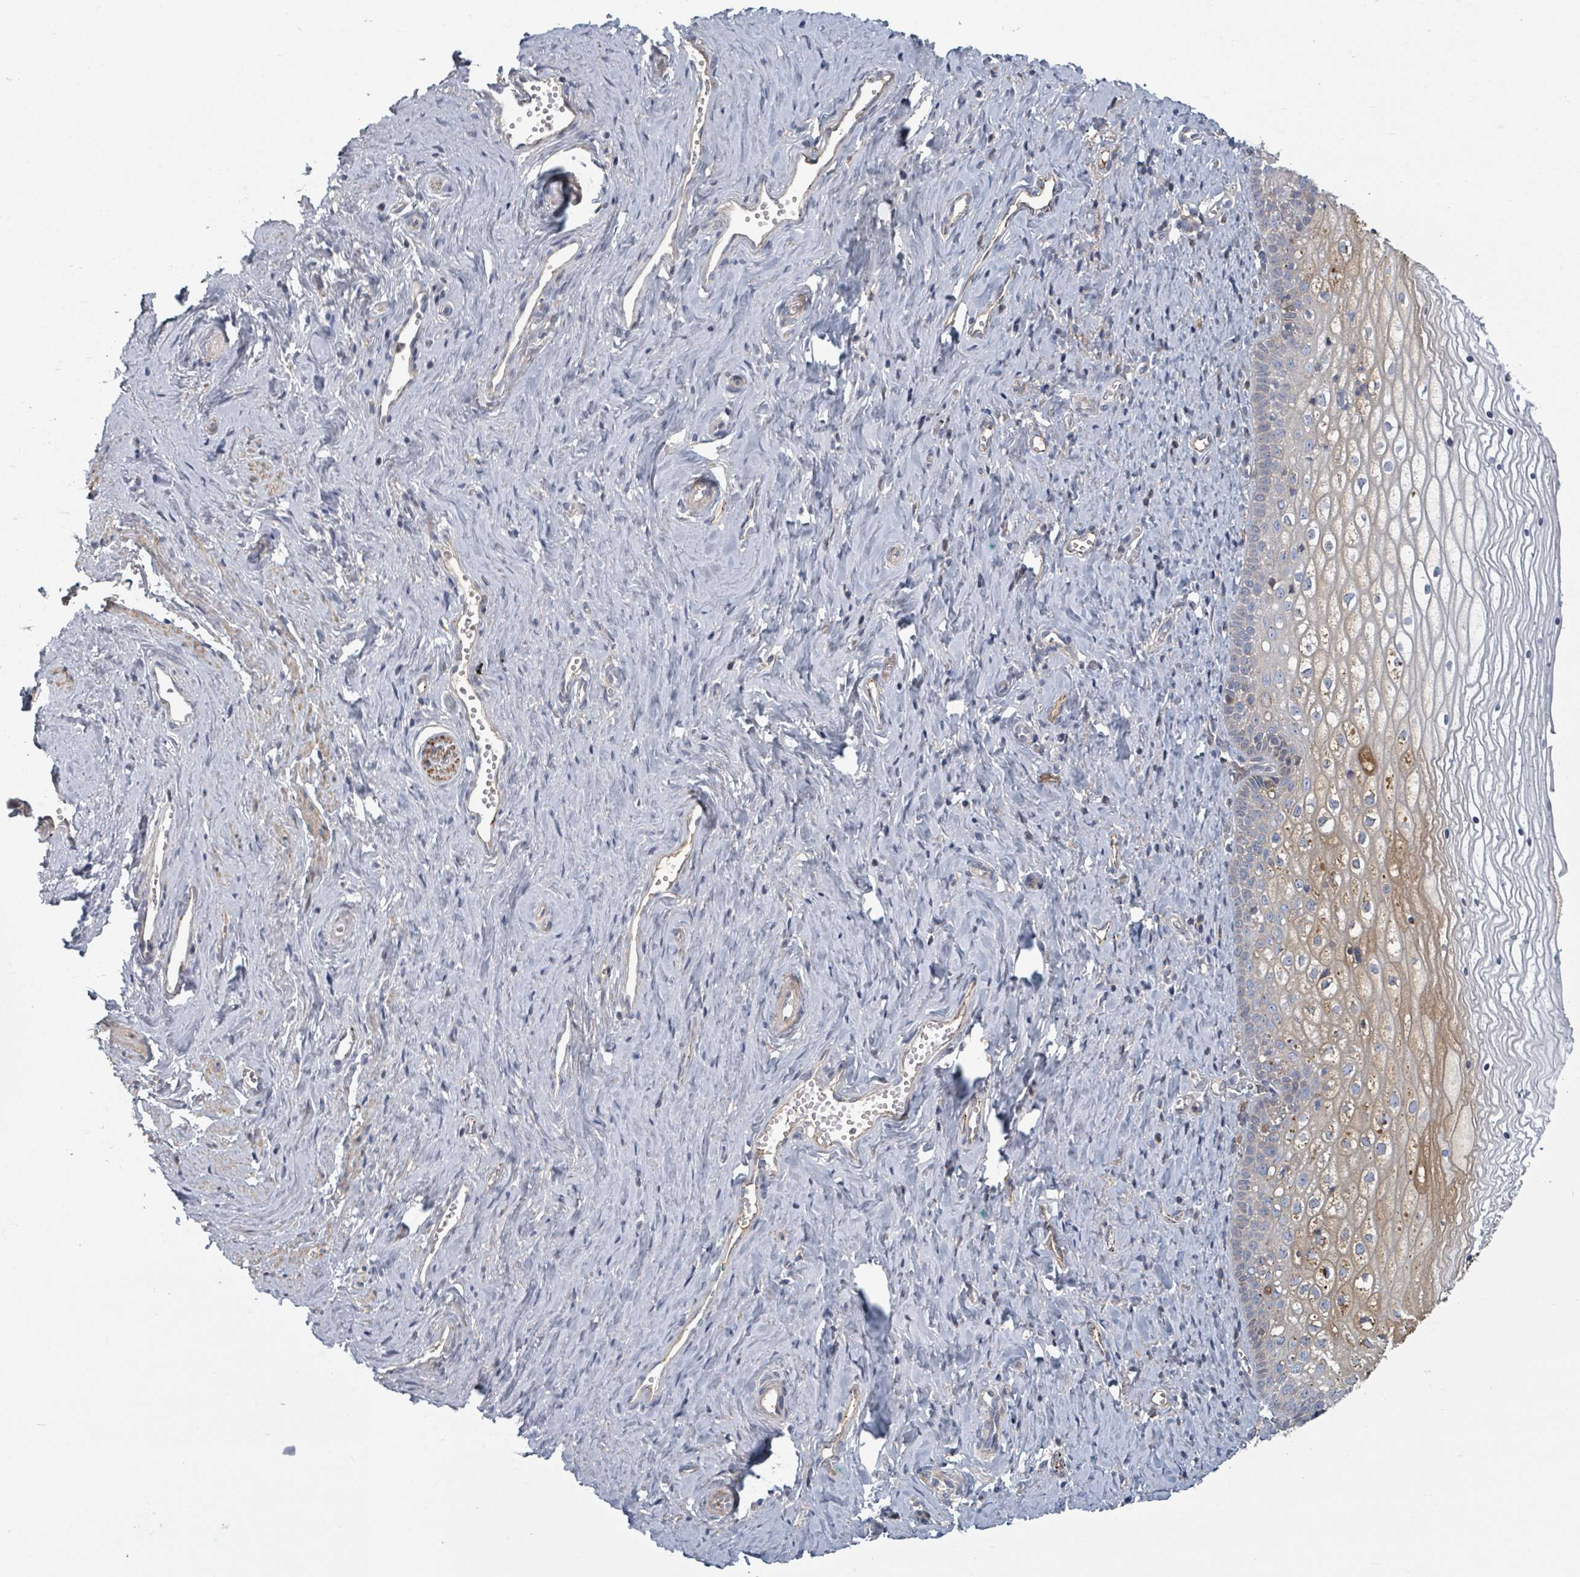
{"staining": {"intensity": "weak", "quantity": "<25%", "location": "cytoplasmic/membranous"}, "tissue": "vagina", "cell_type": "Squamous epithelial cells", "image_type": "normal", "snomed": [{"axis": "morphology", "description": "Normal tissue, NOS"}, {"axis": "topography", "description": "Vagina"}], "caption": "Immunohistochemical staining of unremarkable vagina shows no significant expression in squamous epithelial cells.", "gene": "GABBR1", "patient": {"sex": "female", "age": 59}}